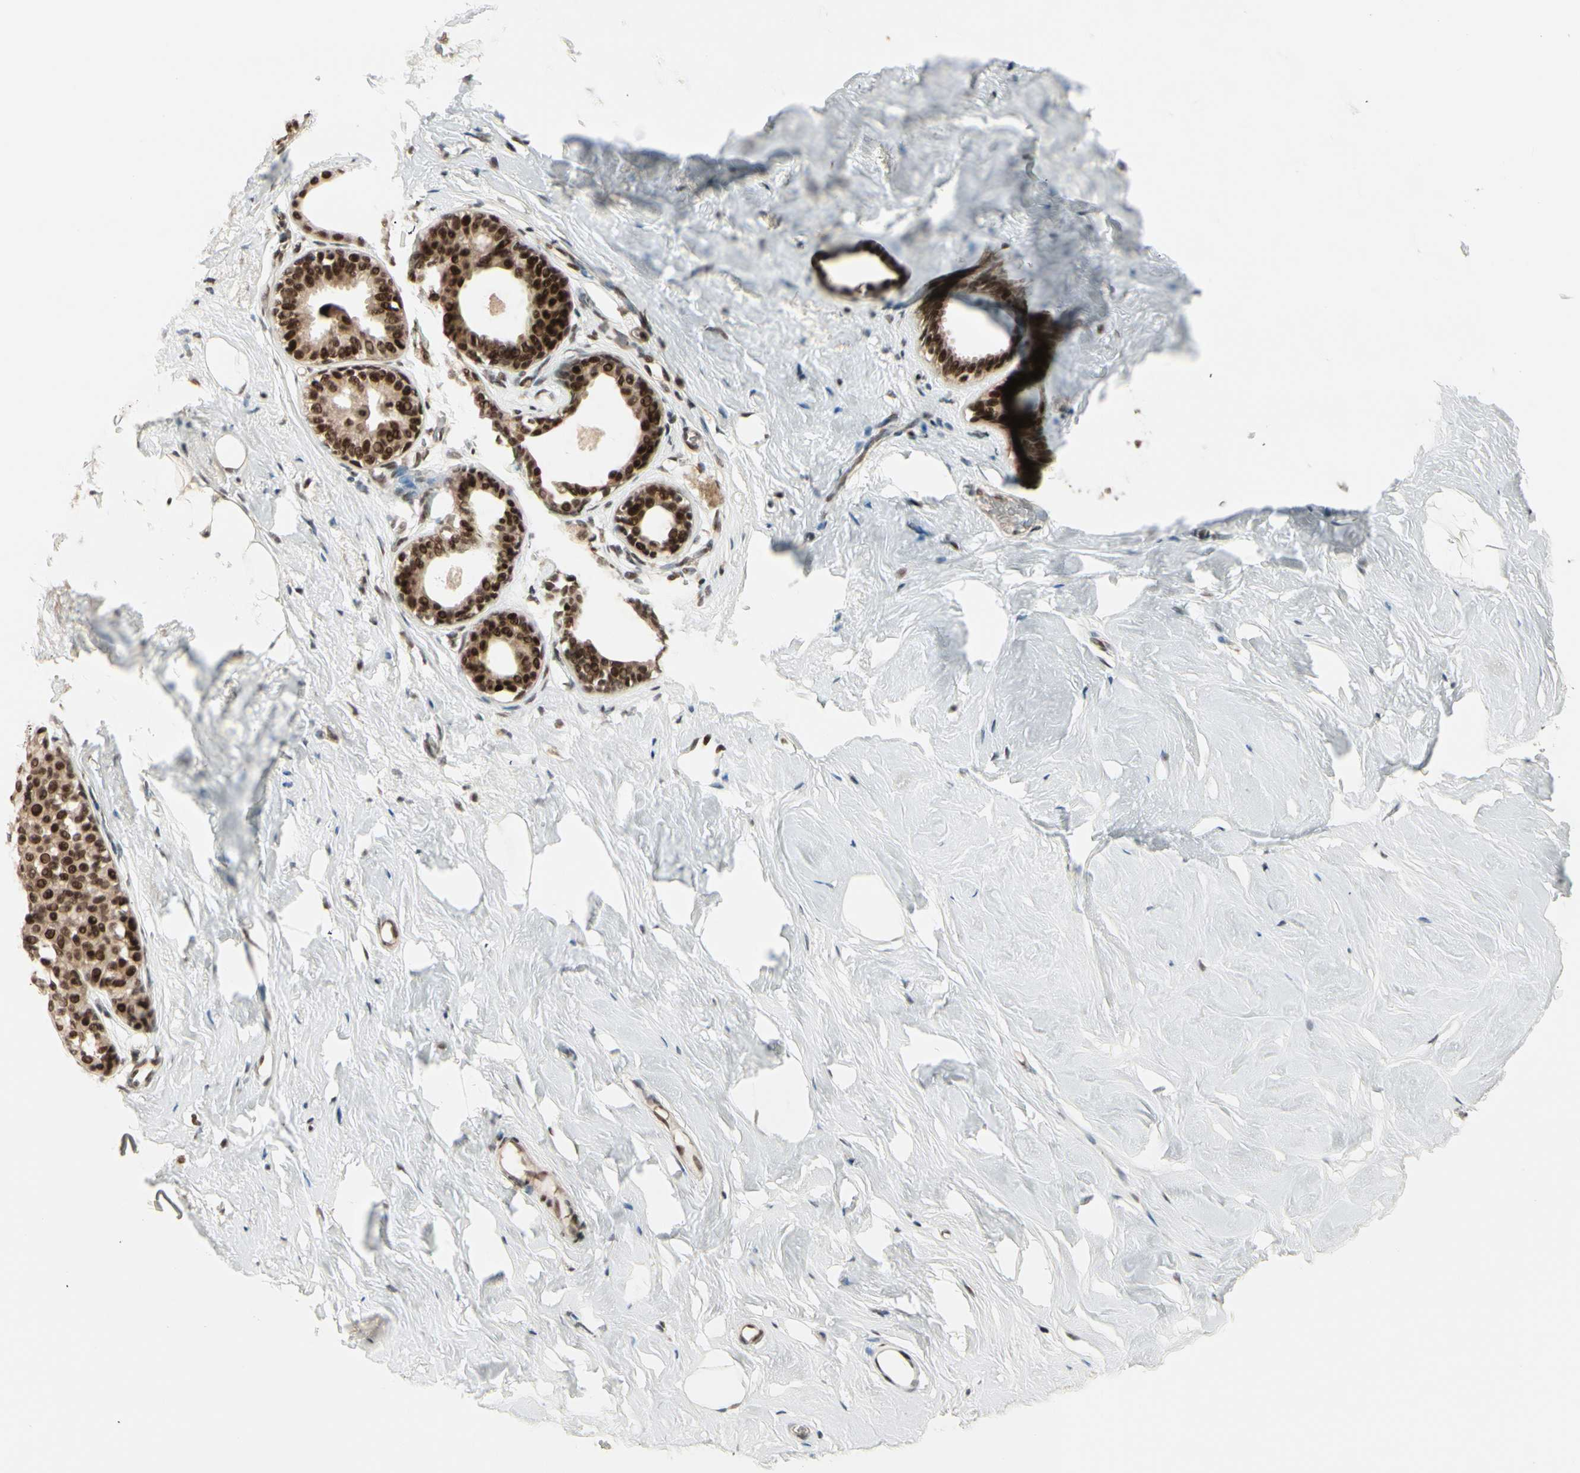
{"staining": {"intensity": "moderate", "quantity": ">75%", "location": "nuclear"}, "tissue": "breast", "cell_type": "Adipocytes", "image_type": "normal", "snomed": [{"axis": "morphology", "description": "Normal tissue, NOS"}, {"axis": "topography", "description": "Breast"}], "caption": "Immunohistochemical staining of unremarkable breast demonstrates medium levels of moderate nuclear positivity in about >75% of adipocytes.", "gene": "CHAMP1", "patient": {"sex": "female", "age": 75}}